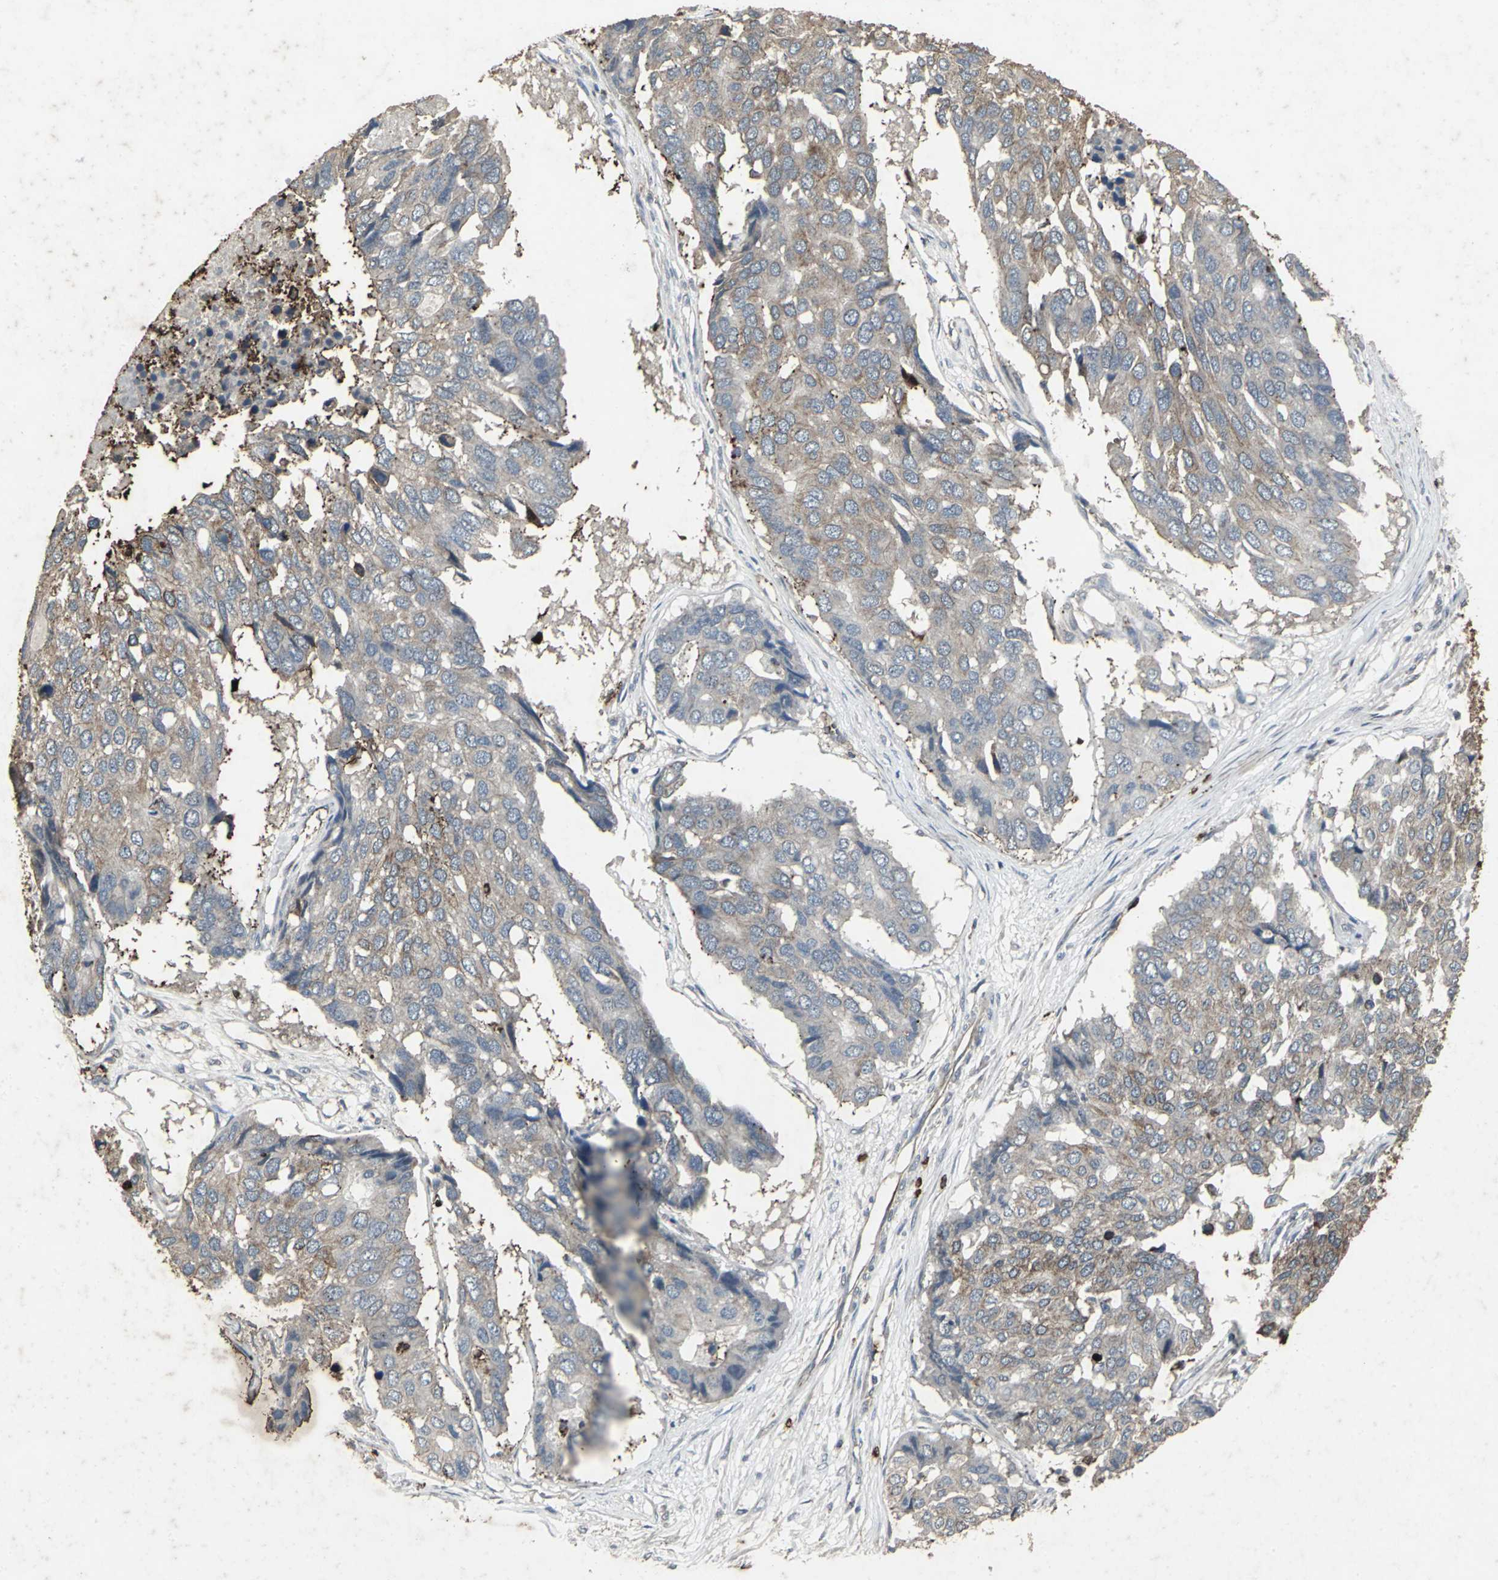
{"staining": {"intensity": "weak", "quantity": ">75%", "location": "cytoplasmic/membranous"}, "tissue": "pancreatic cancer", "cell_type": "Tumor cells", "image_type": "cancer", "snomed": [{"axis": "morphology", "description": "Adenocarcinoma, NOS"}, {"axis": "topography", "description": "Pancreas"}], "caption": "Immunohistochemistry micrograph of neoplastic tissue: adenocarcinoma (pancreatic) stained using IHC reveals low levels of weak protein expression localized specifically in the cytoplasmic/membranous of tumor cells, appearing as a cytoplasmic/membranous brown color.", "gene": "CCR9", "patient": {"sex": "male", "age": 50}}